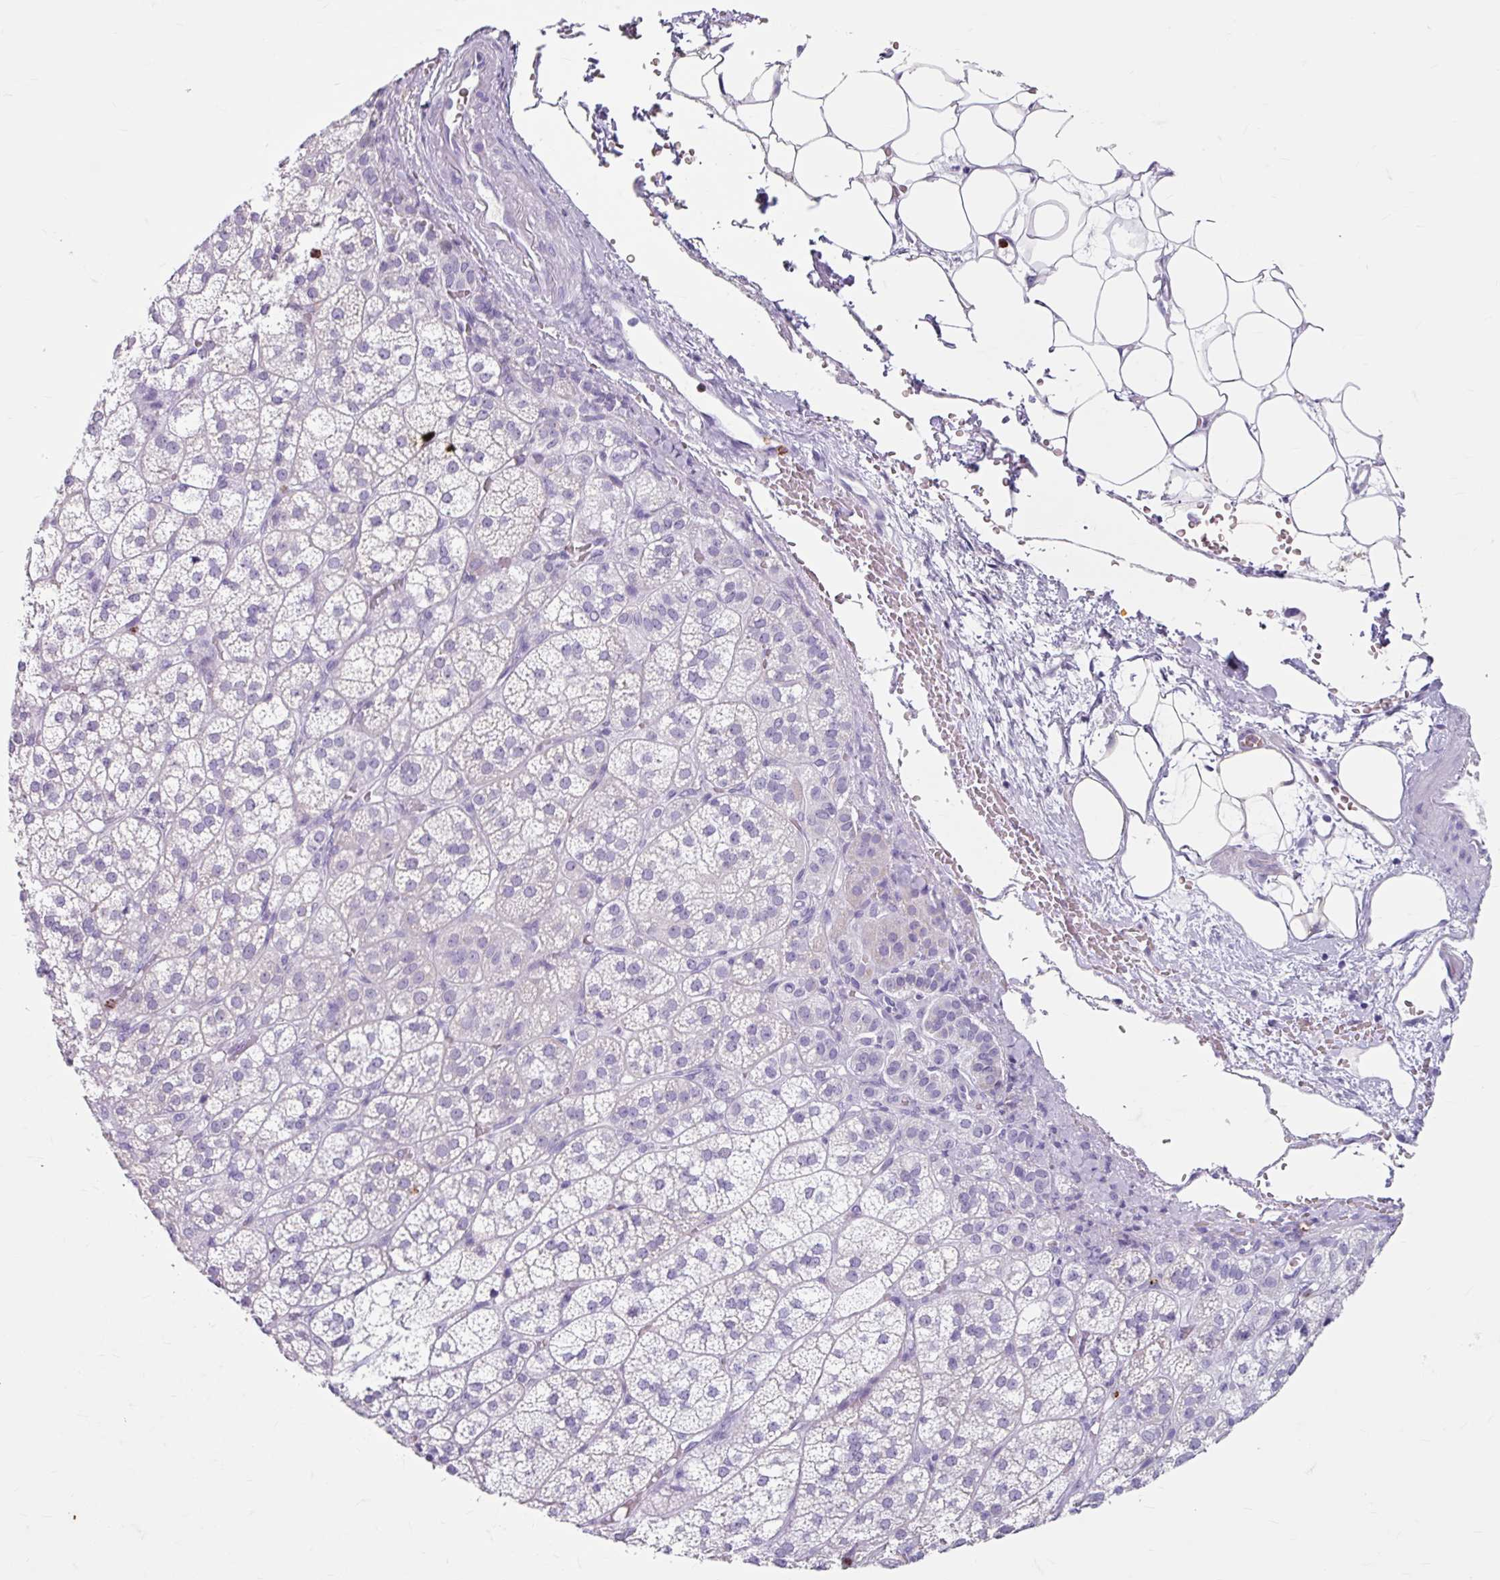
{"staining": {"intensity": "negative", "quantity": "none", "location": "none"}, "tissue": "adrenal gland", "cell_type": "Glandular cells", "image_type": "normal", "snomed": [{"axis": "morphology", "description": "Normal tissue, NOS"}, {"axis": "topography", "description": "Adrenal gland"}], "caption": "A high-resolution image shows immunohistochemistry (IHC) staining of unremarkable adrenal gland, which demonstrates no significant staining in glandular cells.", "gene": "ANKRD1", "patient": {"sex": "female", "age": 60}}